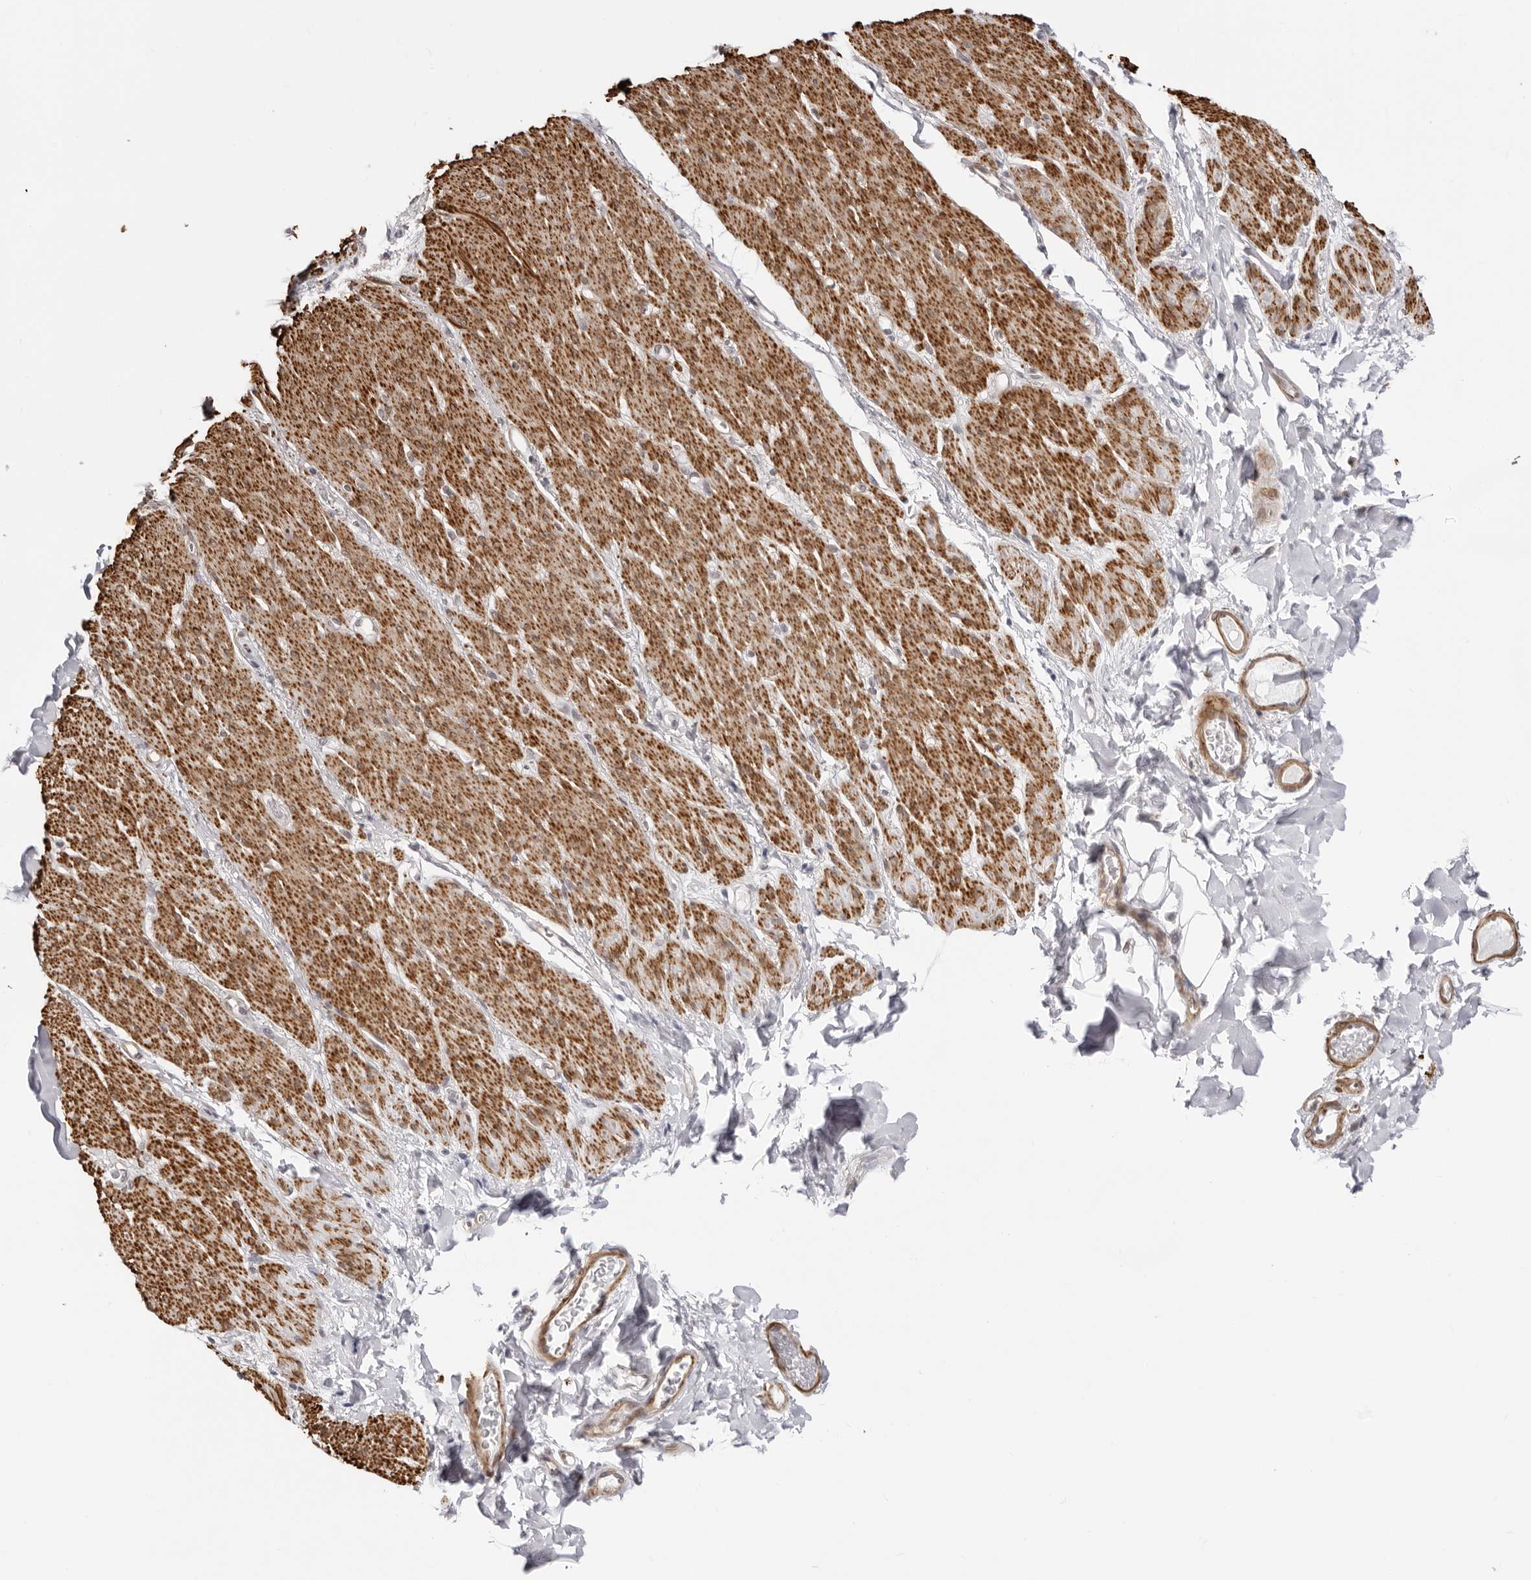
{"staining": {"intensity": "strong", "quantity": ">75%", "location": "cytoplasmic/membranous"}, "tissue": "smooth muscle", "cell_type": "Smooth muscle cells", "image_type": "normal", "snomed": [{"axis": "morphology", "description": "Normal tissue, NOS"}, {"axis": "topography", "description": "Colon"}, {"axis": "topography", "description": "Peripheral nerve tissue"}], "caption": "Smooth muscle stained with a brown dye shows strong cytoplasmic/membranous positive staining in about >75% of smooth muscle cells.", "gene": "UNK", "patient": {"sex": "female", "age": 61}}